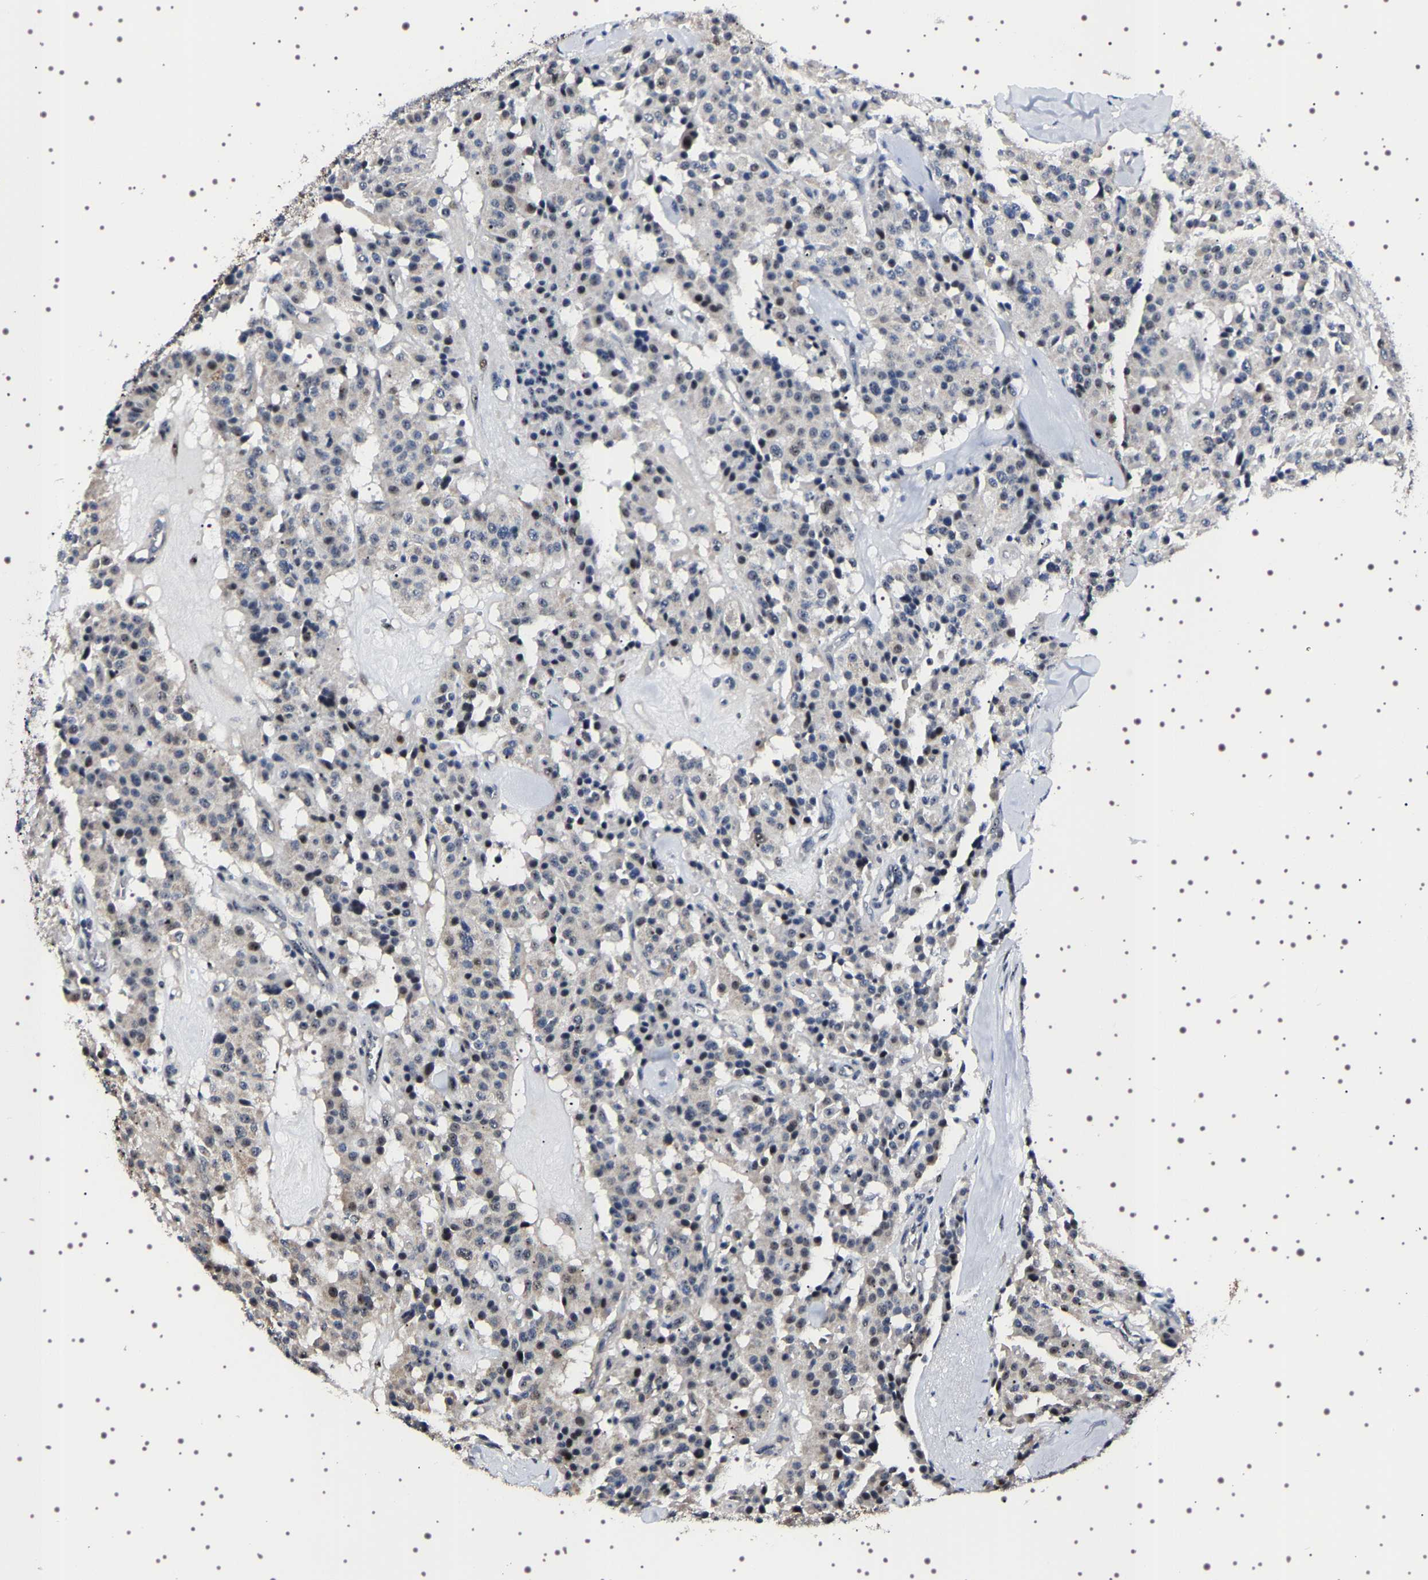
{"staining": {"intensity": "weak", "quantity": "<25%", "location": "nuclear"}, "tissue": "carcinoid", "cell_type": "Tumor cells", "image_type": "cancer", "snomed": [{"axis": "morphology", "description": "Carcinoid, malignant, NOS"}, {"axis": "topography", "description": "Lung"}], "caption": "Immunohistochemical staining of human carcinoid displays no significant expression in tumor cells. Brightfield microscopy of immunohistochemistry stained with DAB (3,3'-diaminobenzidine) (brown) and hematoxylin (blue), captured at high magnification.", "gene": "GNL3", "patient": {"sex": "male", "age": 30}}